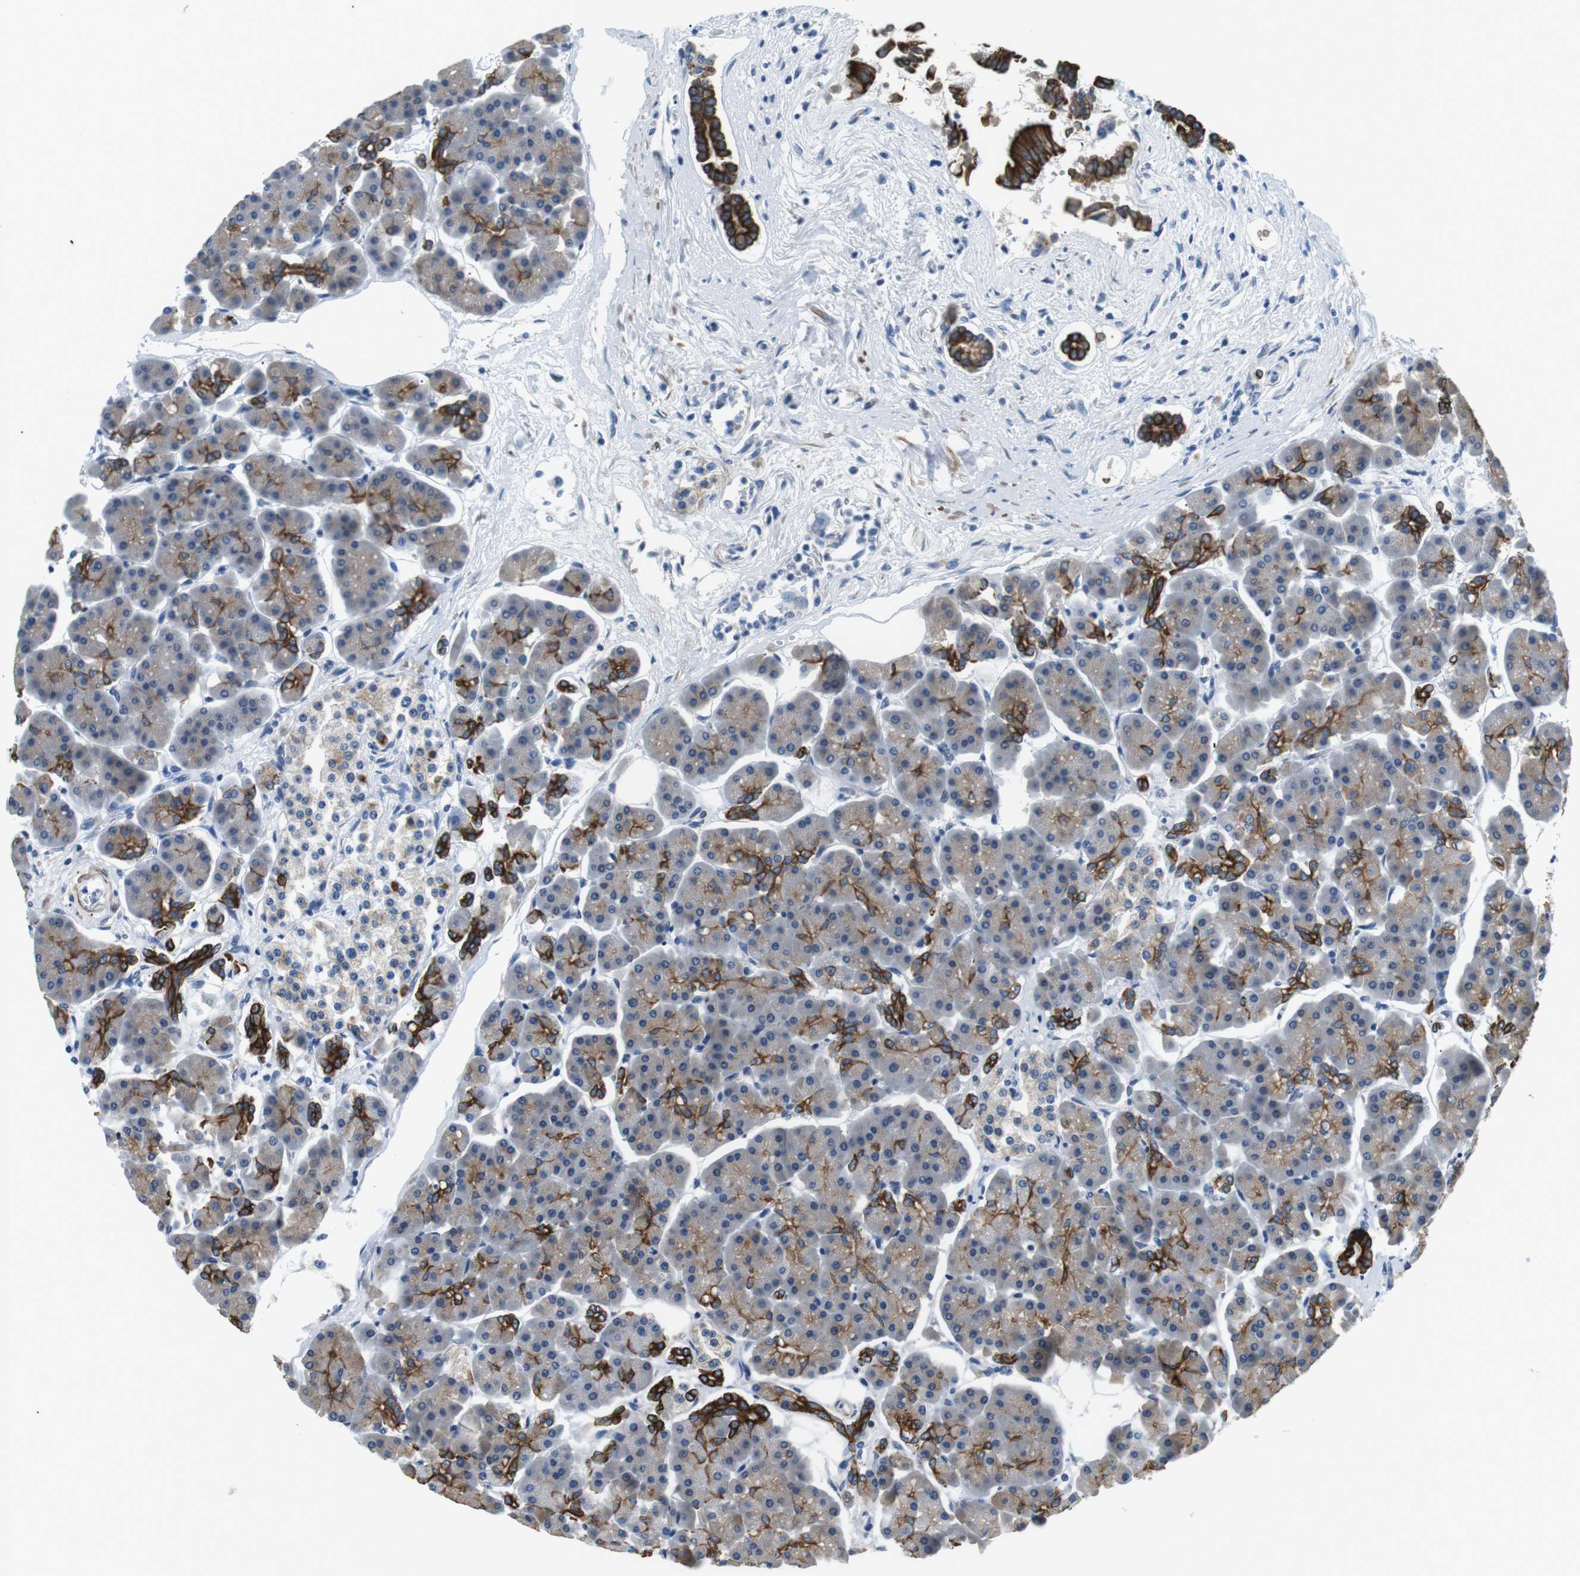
{"staining": {"intensity": "strong", "quantity": "25%-75%", "location": "cytoplasmic/membranous"}, "tissue": "pancreas", "cell_type": "Exocrine glandular cells", "image_type": "normal", "snomed": [{"axis": "morphology", "description": "Normal tissue, NOS"}, {"axis": "topography", "description": "Pancreas"}], "caption": "Exocrine glandular cells show strong cytoplasmic/membranous positivity in approximately 25%-75% of cells in unremarkable pancreas.", "gene": "UNC5CL", "patient": {"sex": "female", "age": 70}}